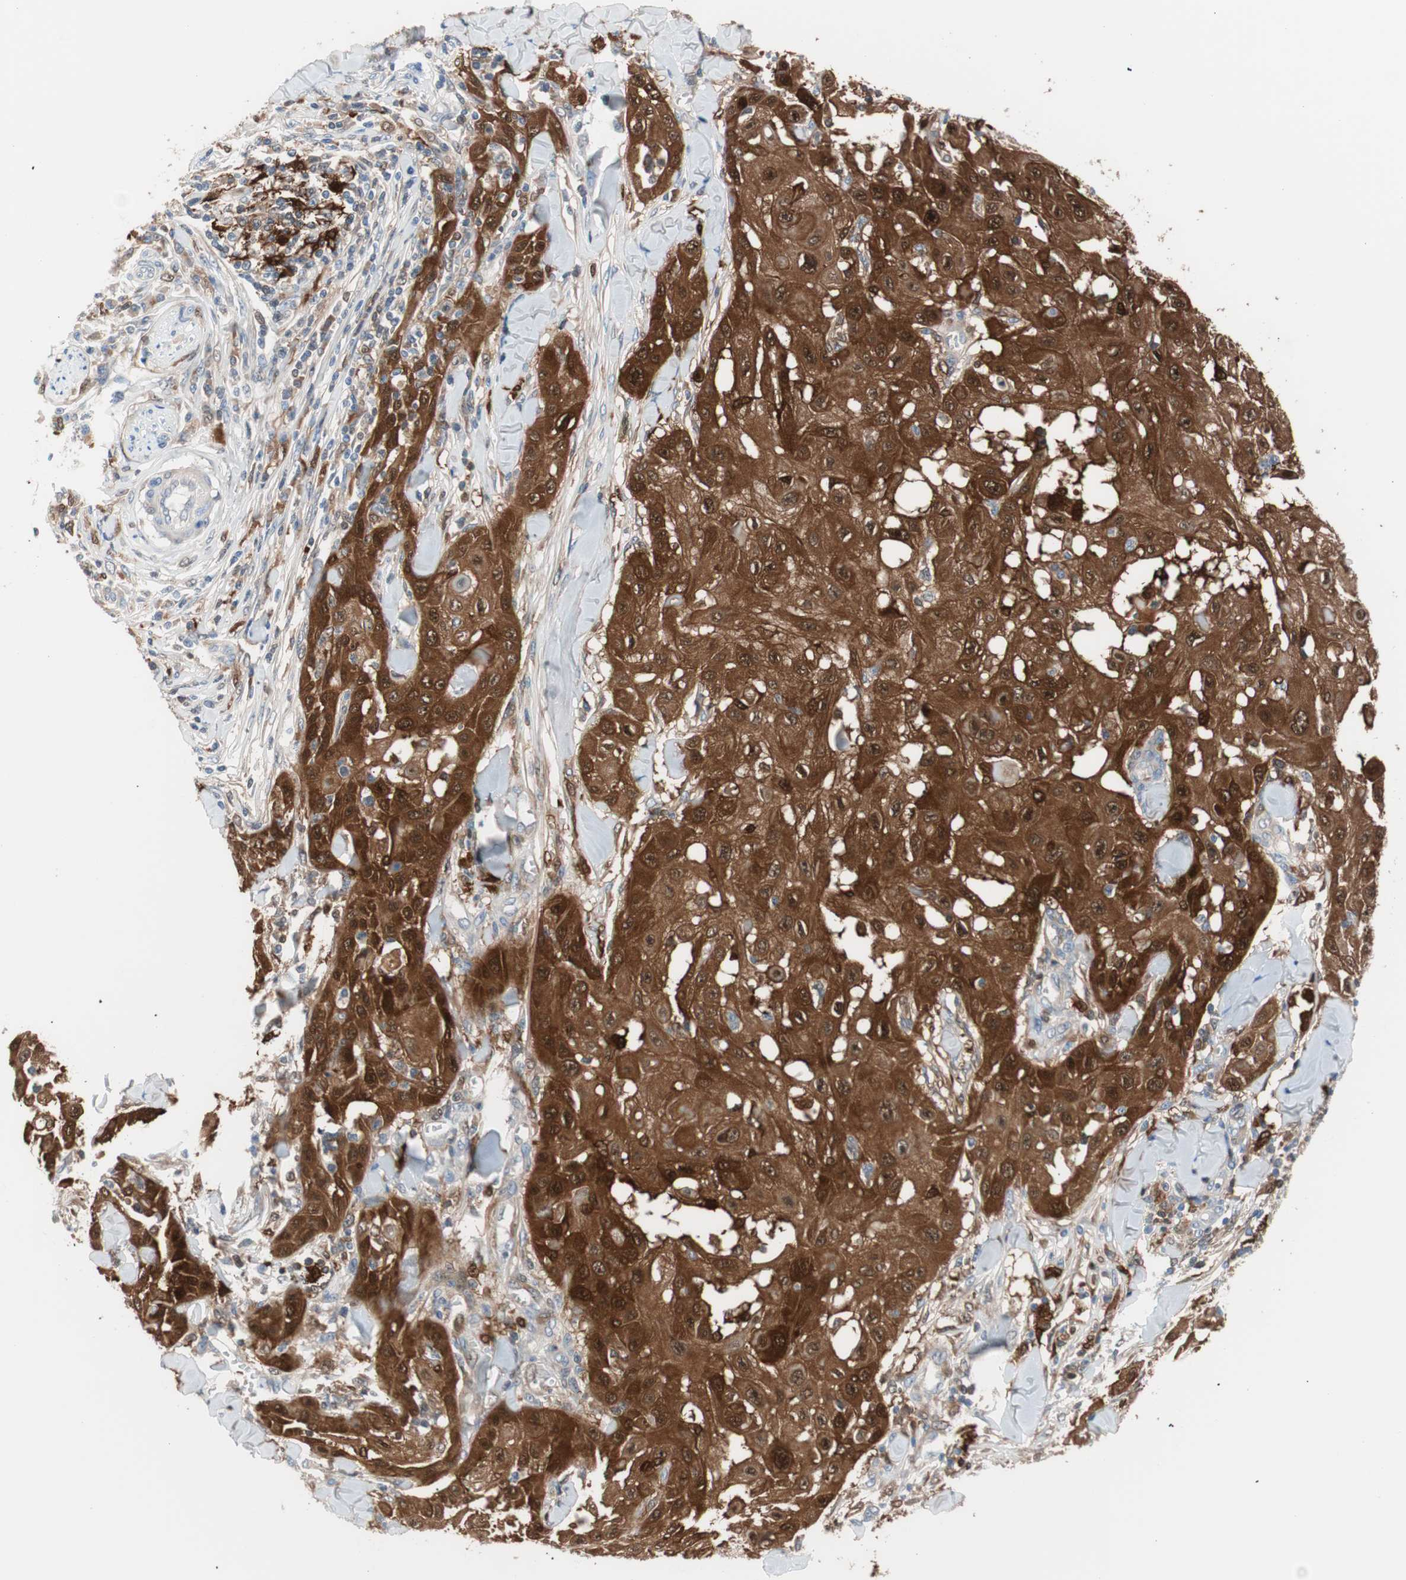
{"staining": {"intensity": "strong", "quantity": ">75%", "location": "cytoplasmic/membranous,nuclear"}, "tissue": "skin cancer", "cell_type": "Tumor cells", "image_type": "cancer", "snomed": [{"axis": "morphology", "description": "Squamous cell carcinoma, NOS"}, {"axis": "topography", "description": "Skin"}], "caption": "IHC (DAB) staining of skin cancer reveals strong cytoplasmic/membranous and nuclear protein expression in about >75% of tumor cells.", "gene": "IL18", "patient": {"sex": "male", "age": 24}}